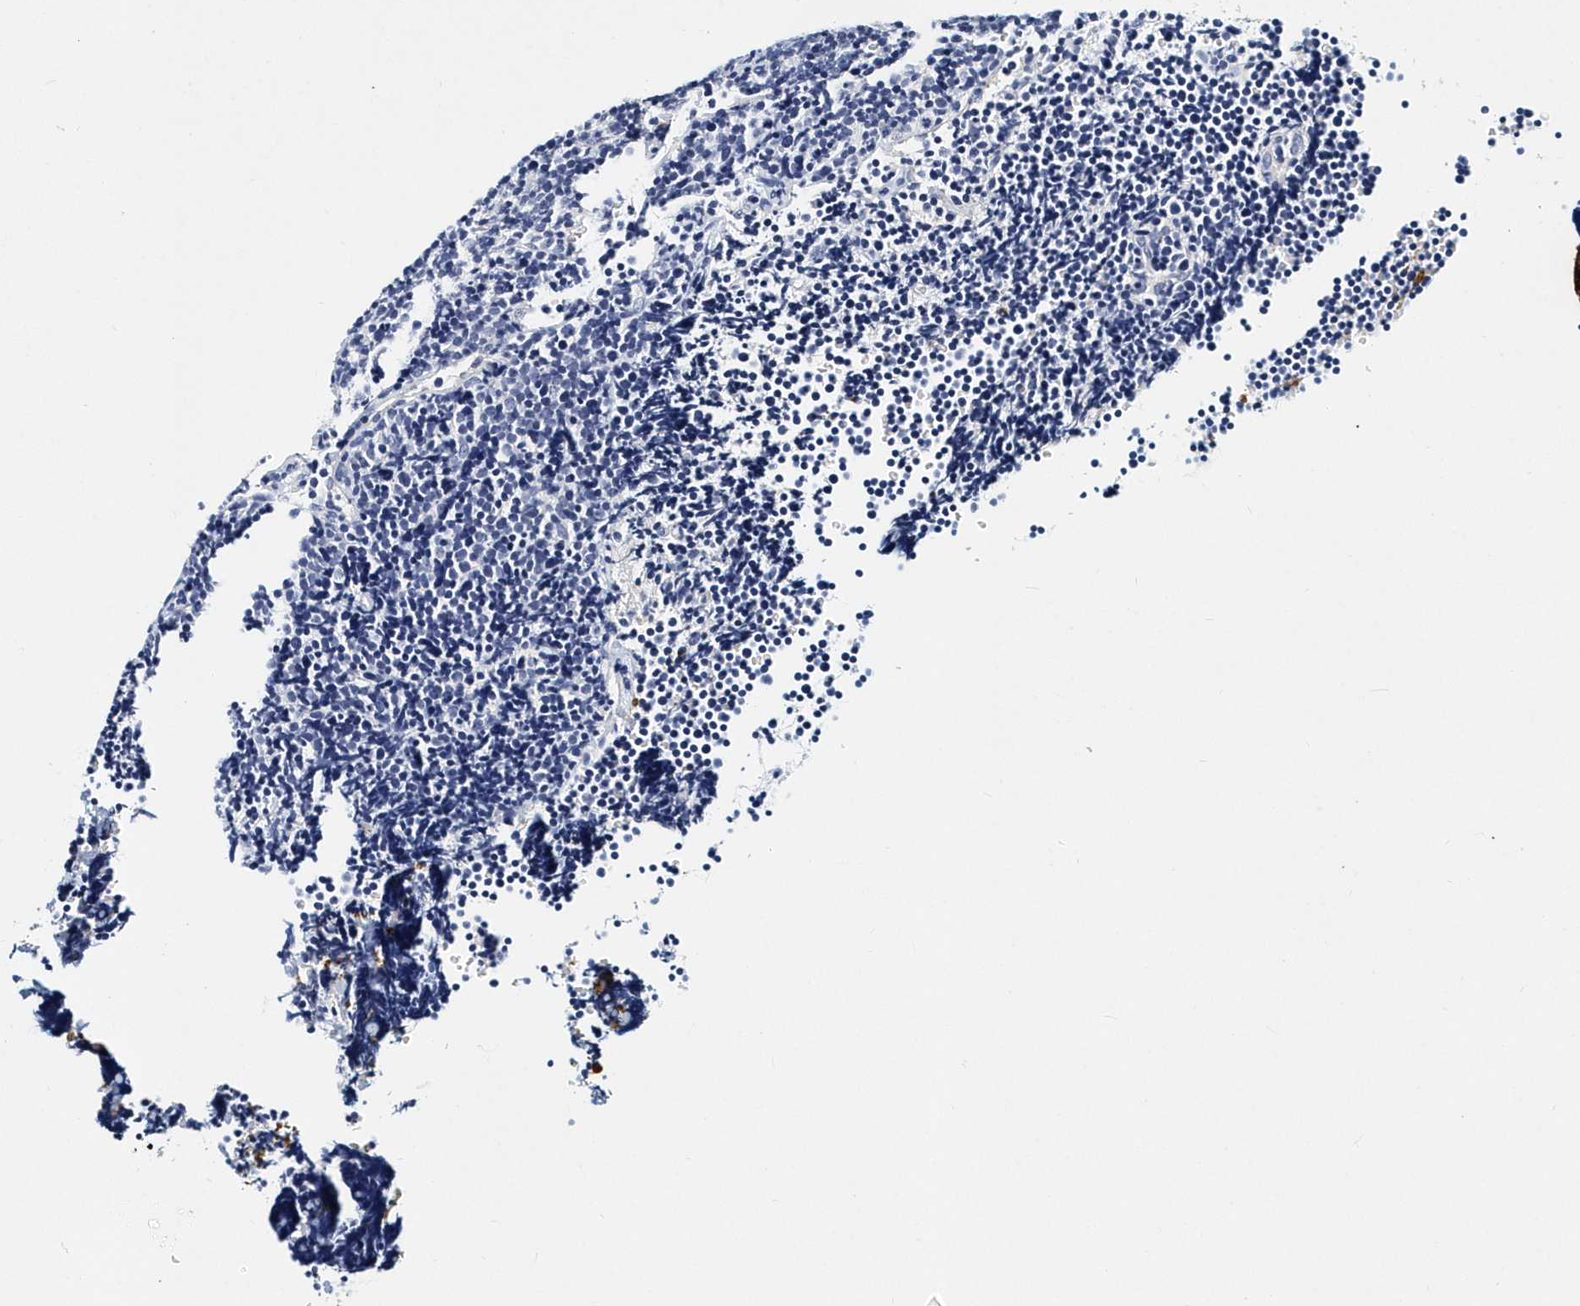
{"staining": {"intensity": "negative", "quantity": "none", "location": "none"}, "tissue": "lymphoma", "cell_type": "Tumor cells", "image_type": "cancer", "snomed": [{"axis": "morphology", "description": "Malignant lymphoma, non-Hodgkin's type, High grade"}, {"axis": "topography", "description": "Lymph node"}], "caption": "Histopathology image shows no significant protein expression in tumor cells of lymphoma. (DAB immunohistochemistry visualized using brightfield microscopy, high magnification).", "gene": "ITGA2B", "patient": {"sex": "male", "age": 13}}